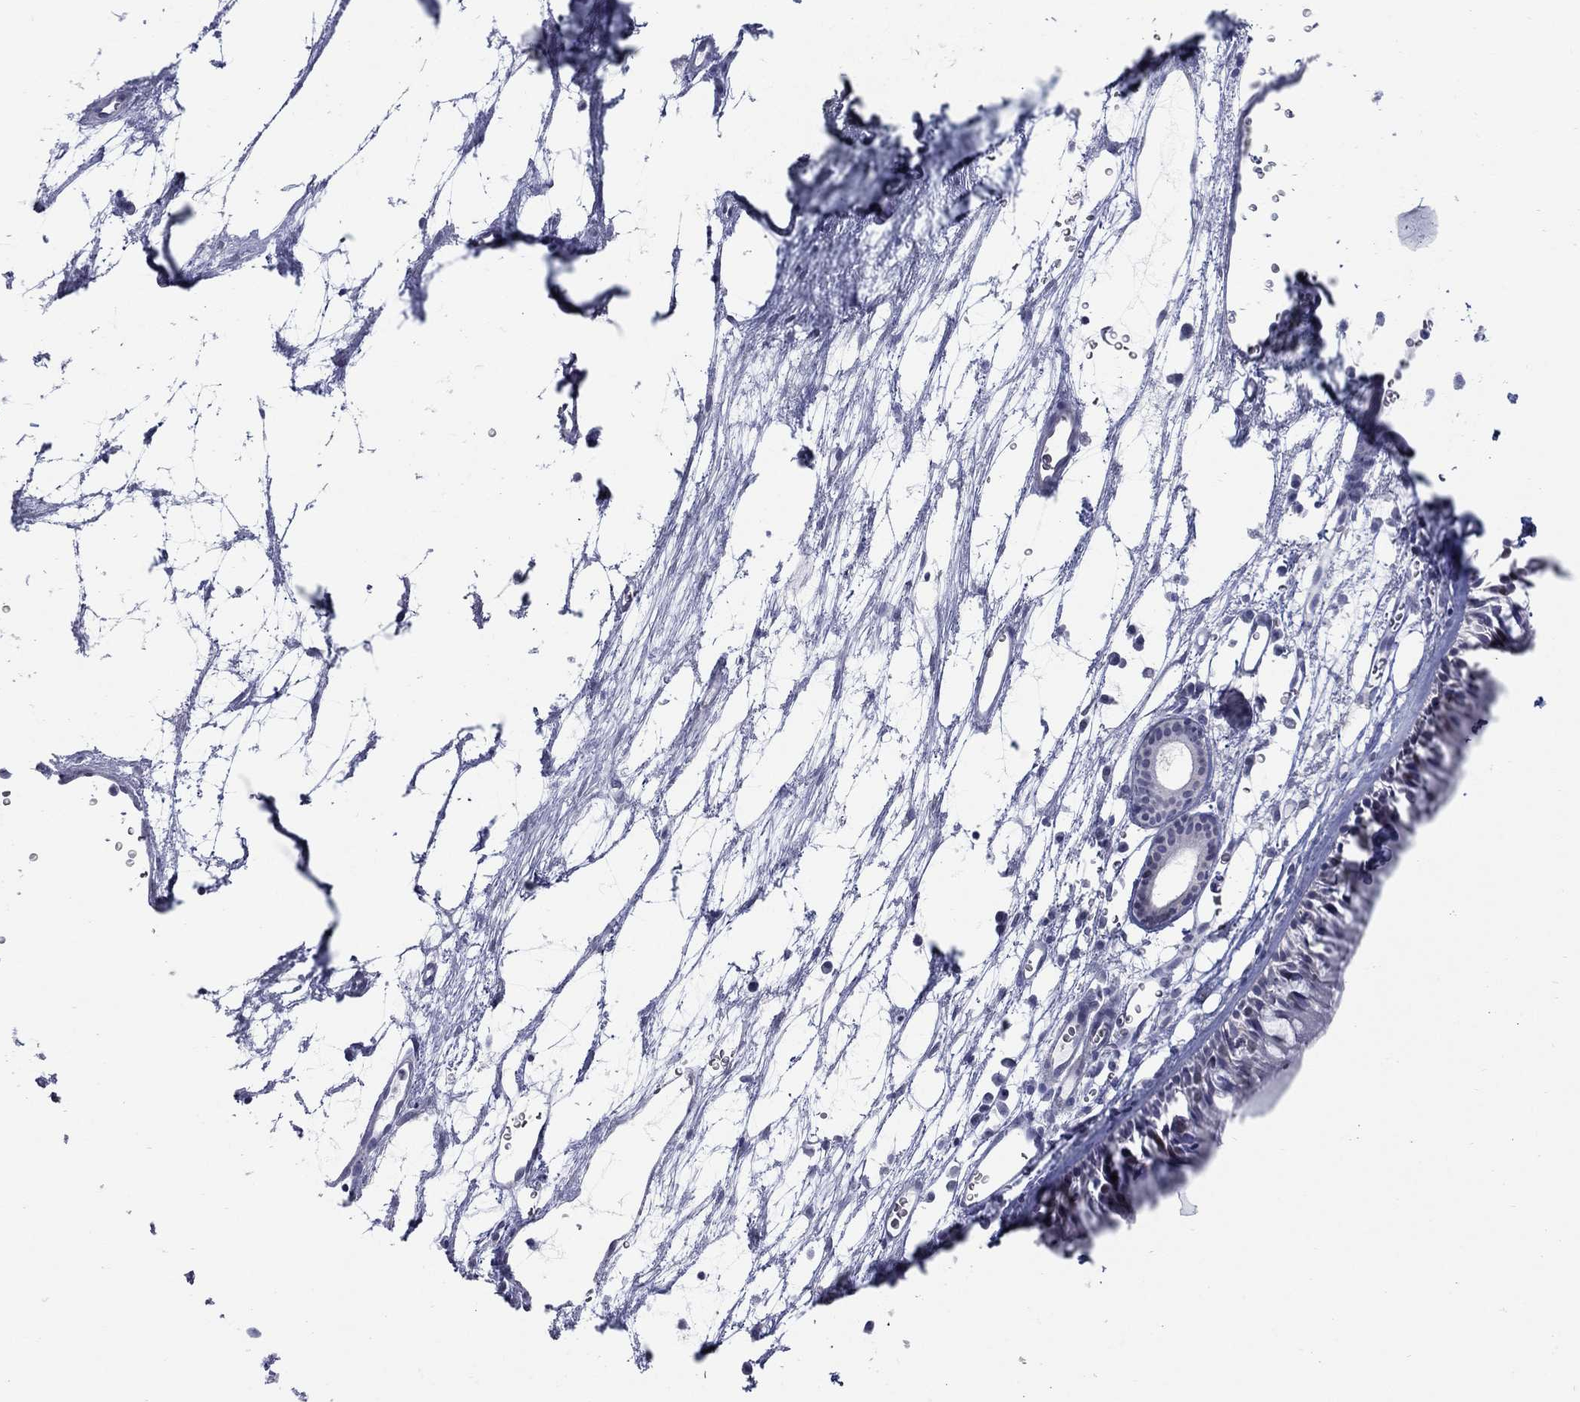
{"staining": {"intensity": "negative", "quantity": "none", "location": "none"}, "tissue": "nasopharynx", "cell_type": "Respiratory epithelial cells", "image_type": "normal", "snomed": [{"axis": "morphology", "description": "Normal tissue, NOS"}, {"axis": "topography", "description": "Nasopharynx"}], "caption": "Benign nasopharynx was stained to show a protein in brown. There is no significant expression in respiratory epithelial cells. (DAB (3,3'-diaminobenzidine) immunohistochemistry visualized using brightfield microscopy, high magnification).", "gene": "ATP6V1G2", "patient": {"sex": "male", "age": 69}}